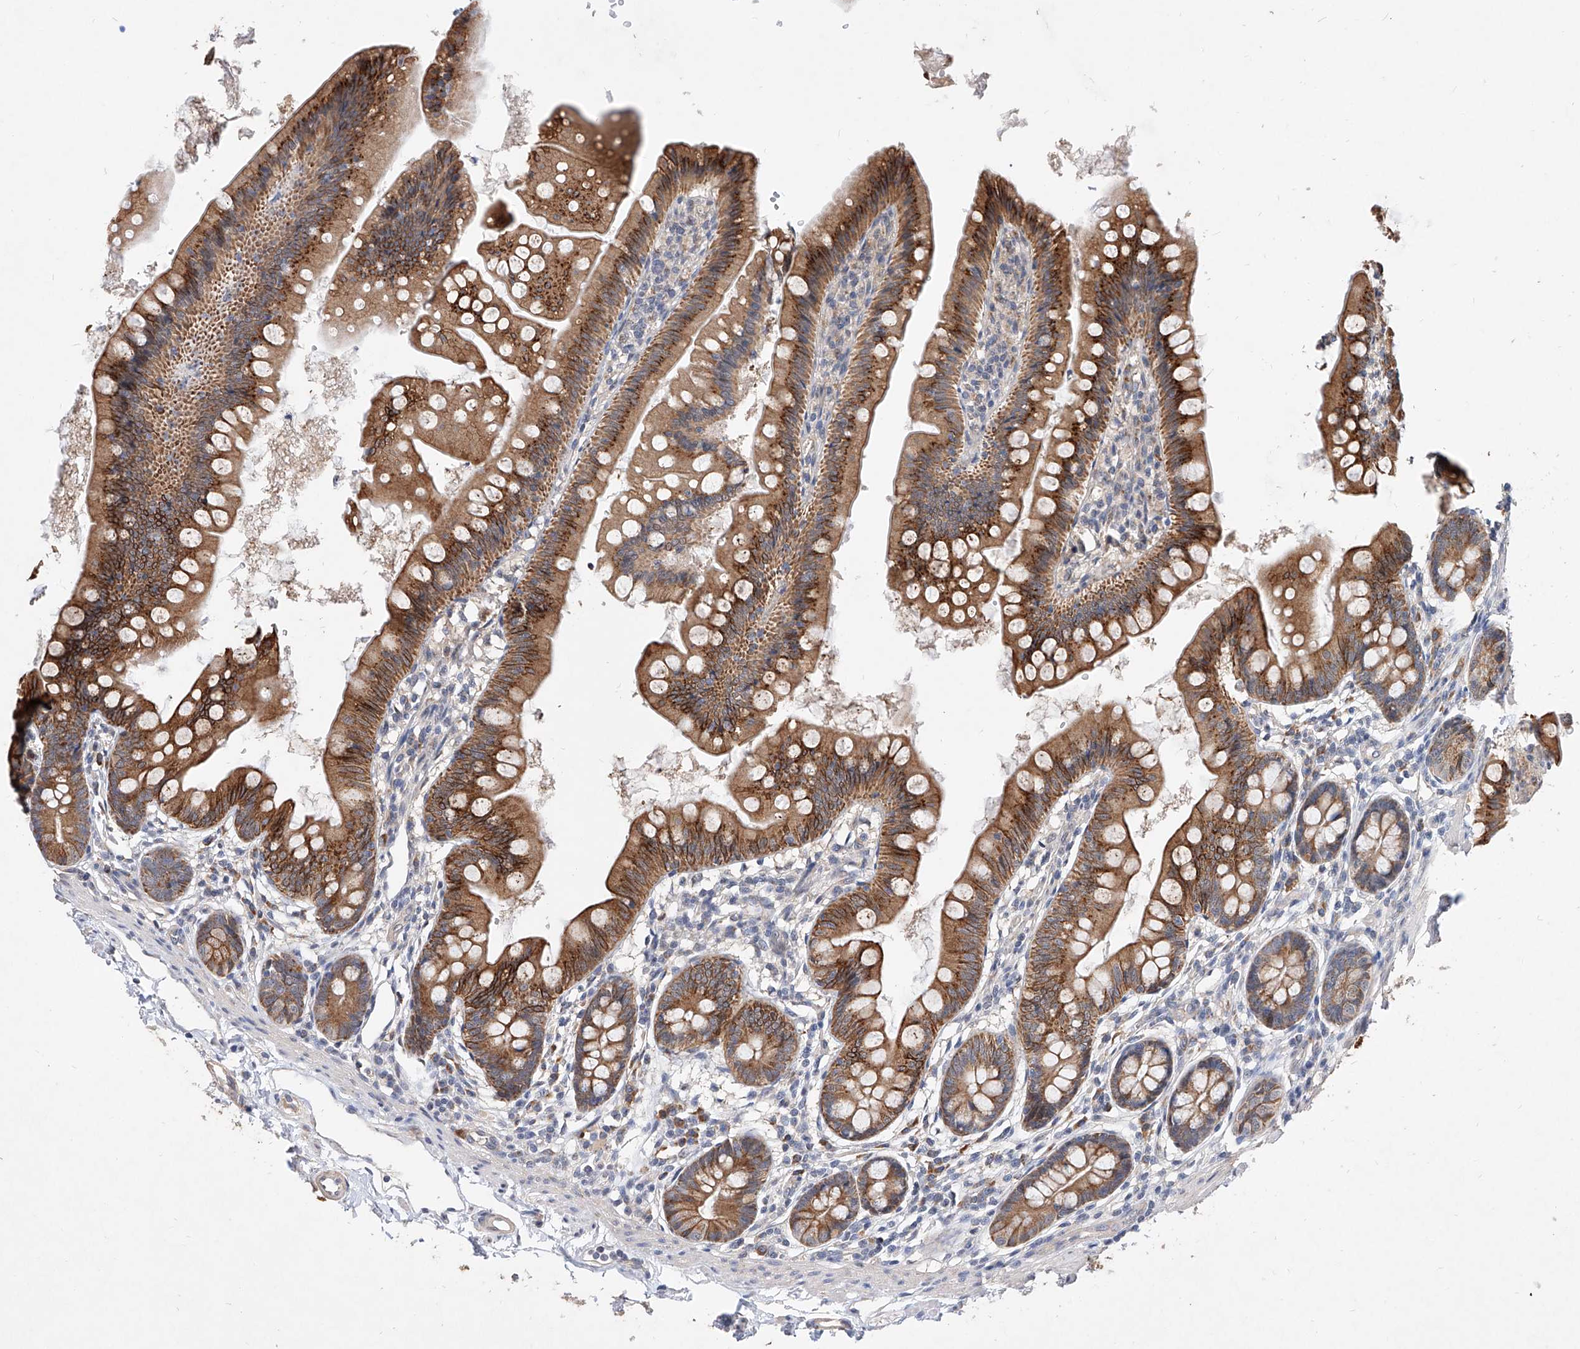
{"staining": {"intensity": "moderate", "quantity": ">75%", "location": "cytoplasmic/membranous"}, "tissue": "small intestine", "cell_type": "Glandular cells", "image_type": "normal", "snomed": [{"axis": "morphology", "description": "Normal tissue, NOS"}, {"axis": "topography", "description": "Small intestine"}], "caption": "An immunohistochemistry (IHC) photomicrograph of benign tissue is shown. Protein staining in brown highlights moderate cytoplasmic/membranous positivity in small intestine within glandular cells. (Brightfield microscopy of DAB IHC at high magnification).", "gene": "MFSD4B", "patient": {"sex": "male", "age": 7}}